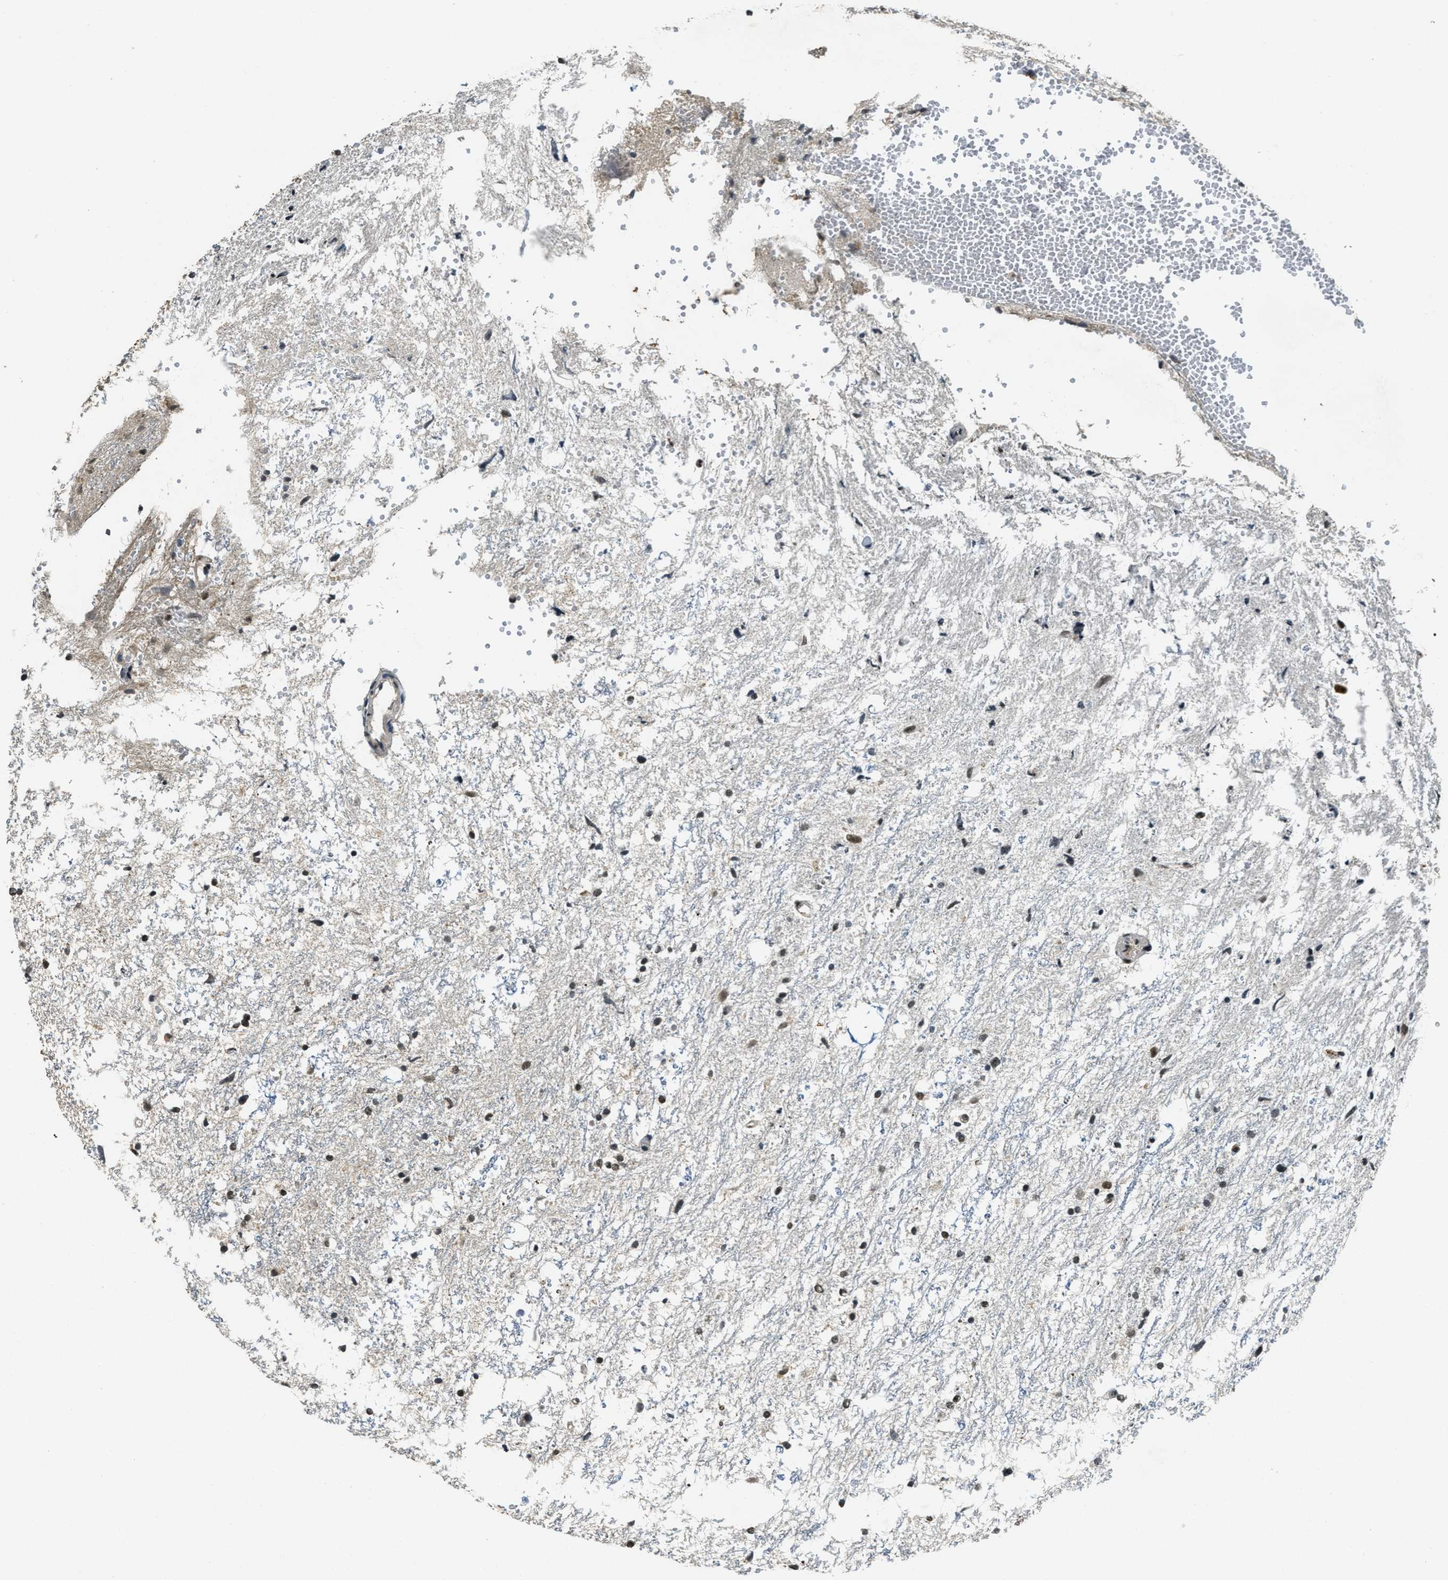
{"staining": {"intensity": "strong", "quantity": ">75%", "location": "nuclear"}, "tissue": "glioma", "cell_type": "Tumor cells", "image_type": "cancer", "snomed": [{"axis": "morphology", "description": "Glioma, malignant, High grade"}, {"axis": "topography", "description": "Brain"}], "caption": "Immunohistochemistry of glioma shows high levels of strong nuclear staining in about >75% of tumor cells.", "gene": "ZNF148", "patient": {"sex": "female", "age": 59}}